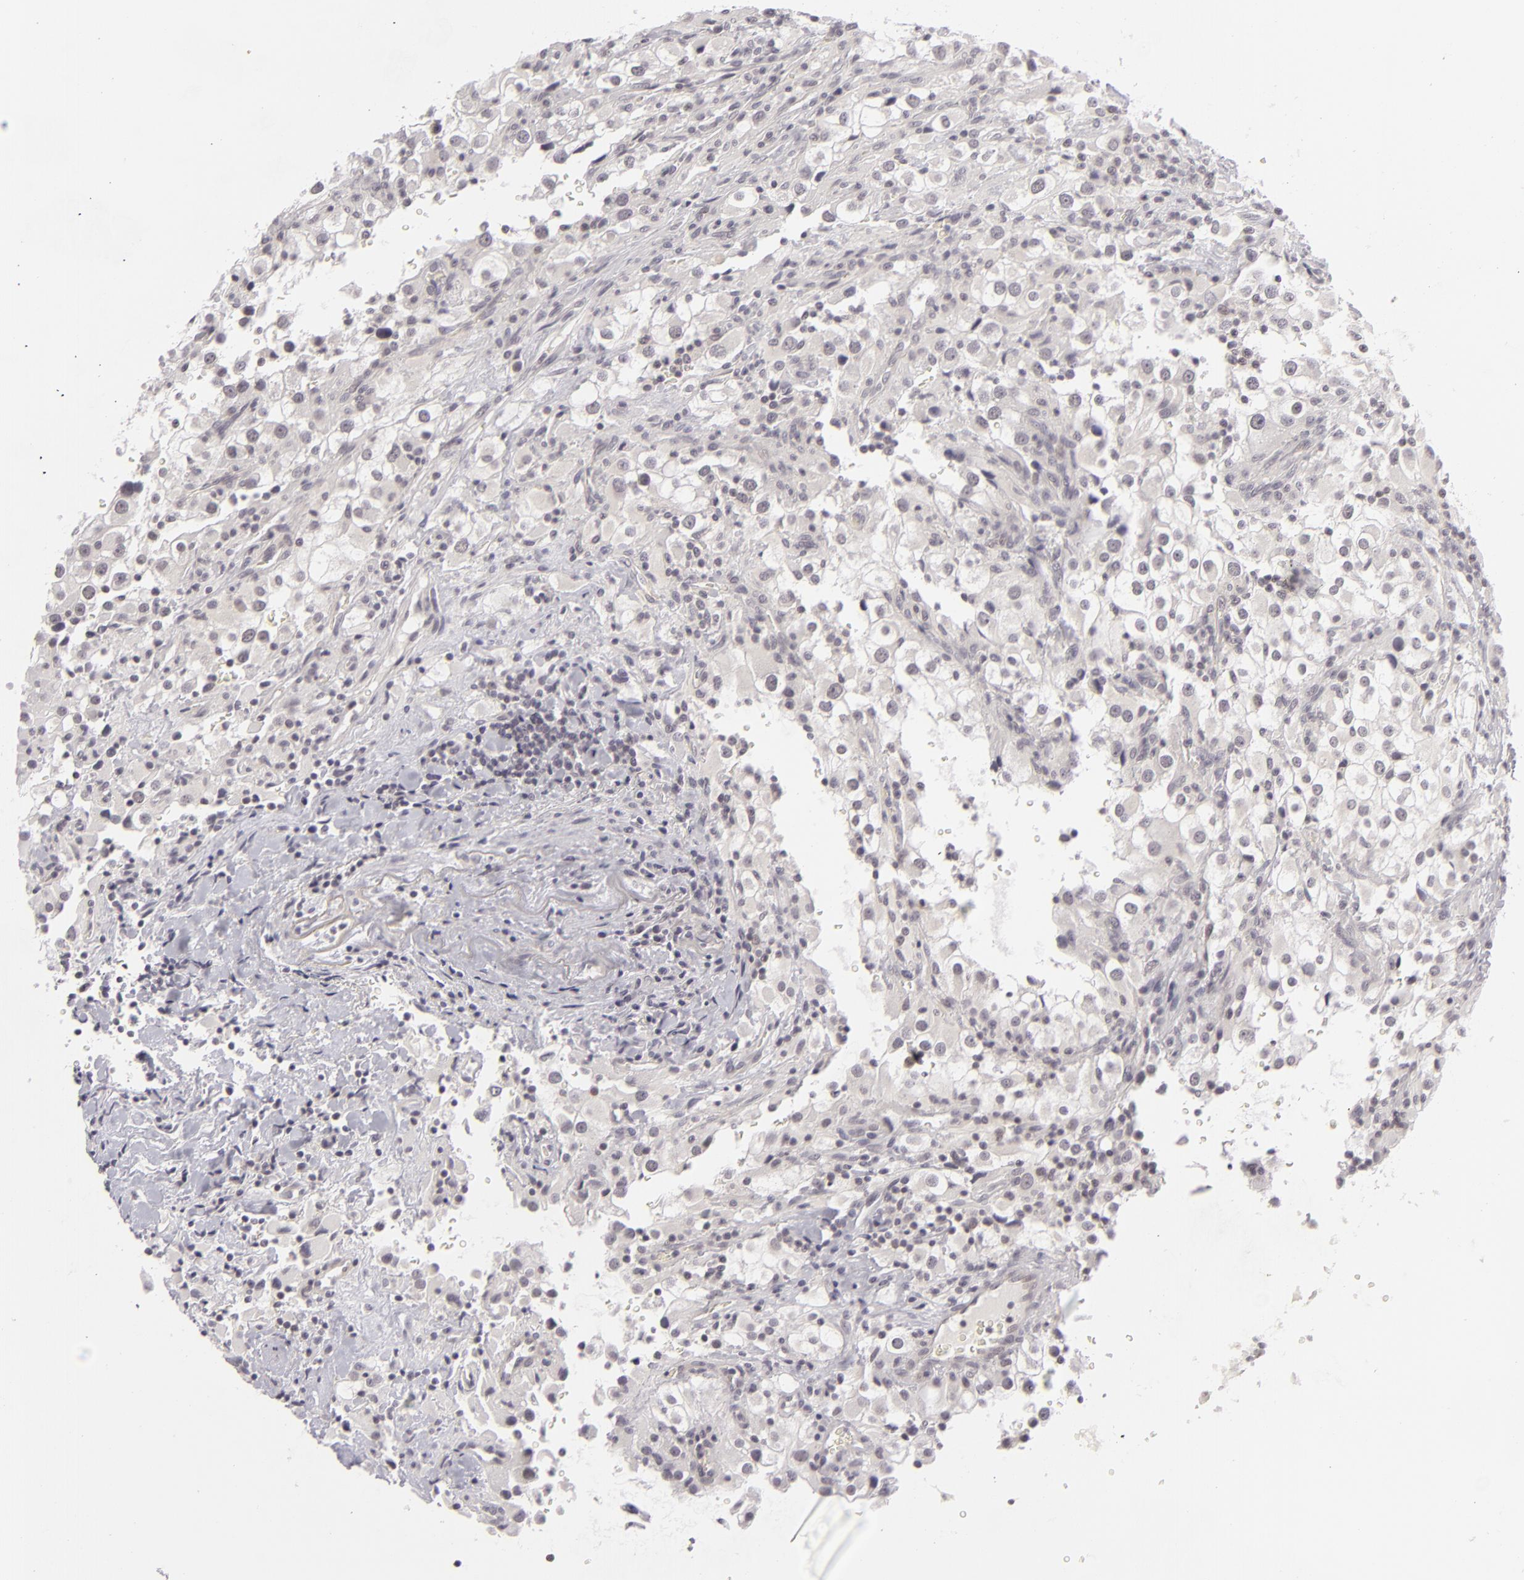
{"staining": {"intensity": "negative", "quantity": "none", "location": "none"}, "tissue": "renal cancer", "cell_type": "Tumor cells", "image_type": "cancer", "snomed": [{"axis": "morphology", "description": "Adenocarcinoma, NOS"}, {"axis": "topography", "description": "Kidney"}], "caption": "A high-resolution histopathology image shows IHC staining of adenocarcinoma (renal), which displays no significant expression in tumor cells.", "gene": "DLG3", "patient": {"sex": "female", "age": 52}}